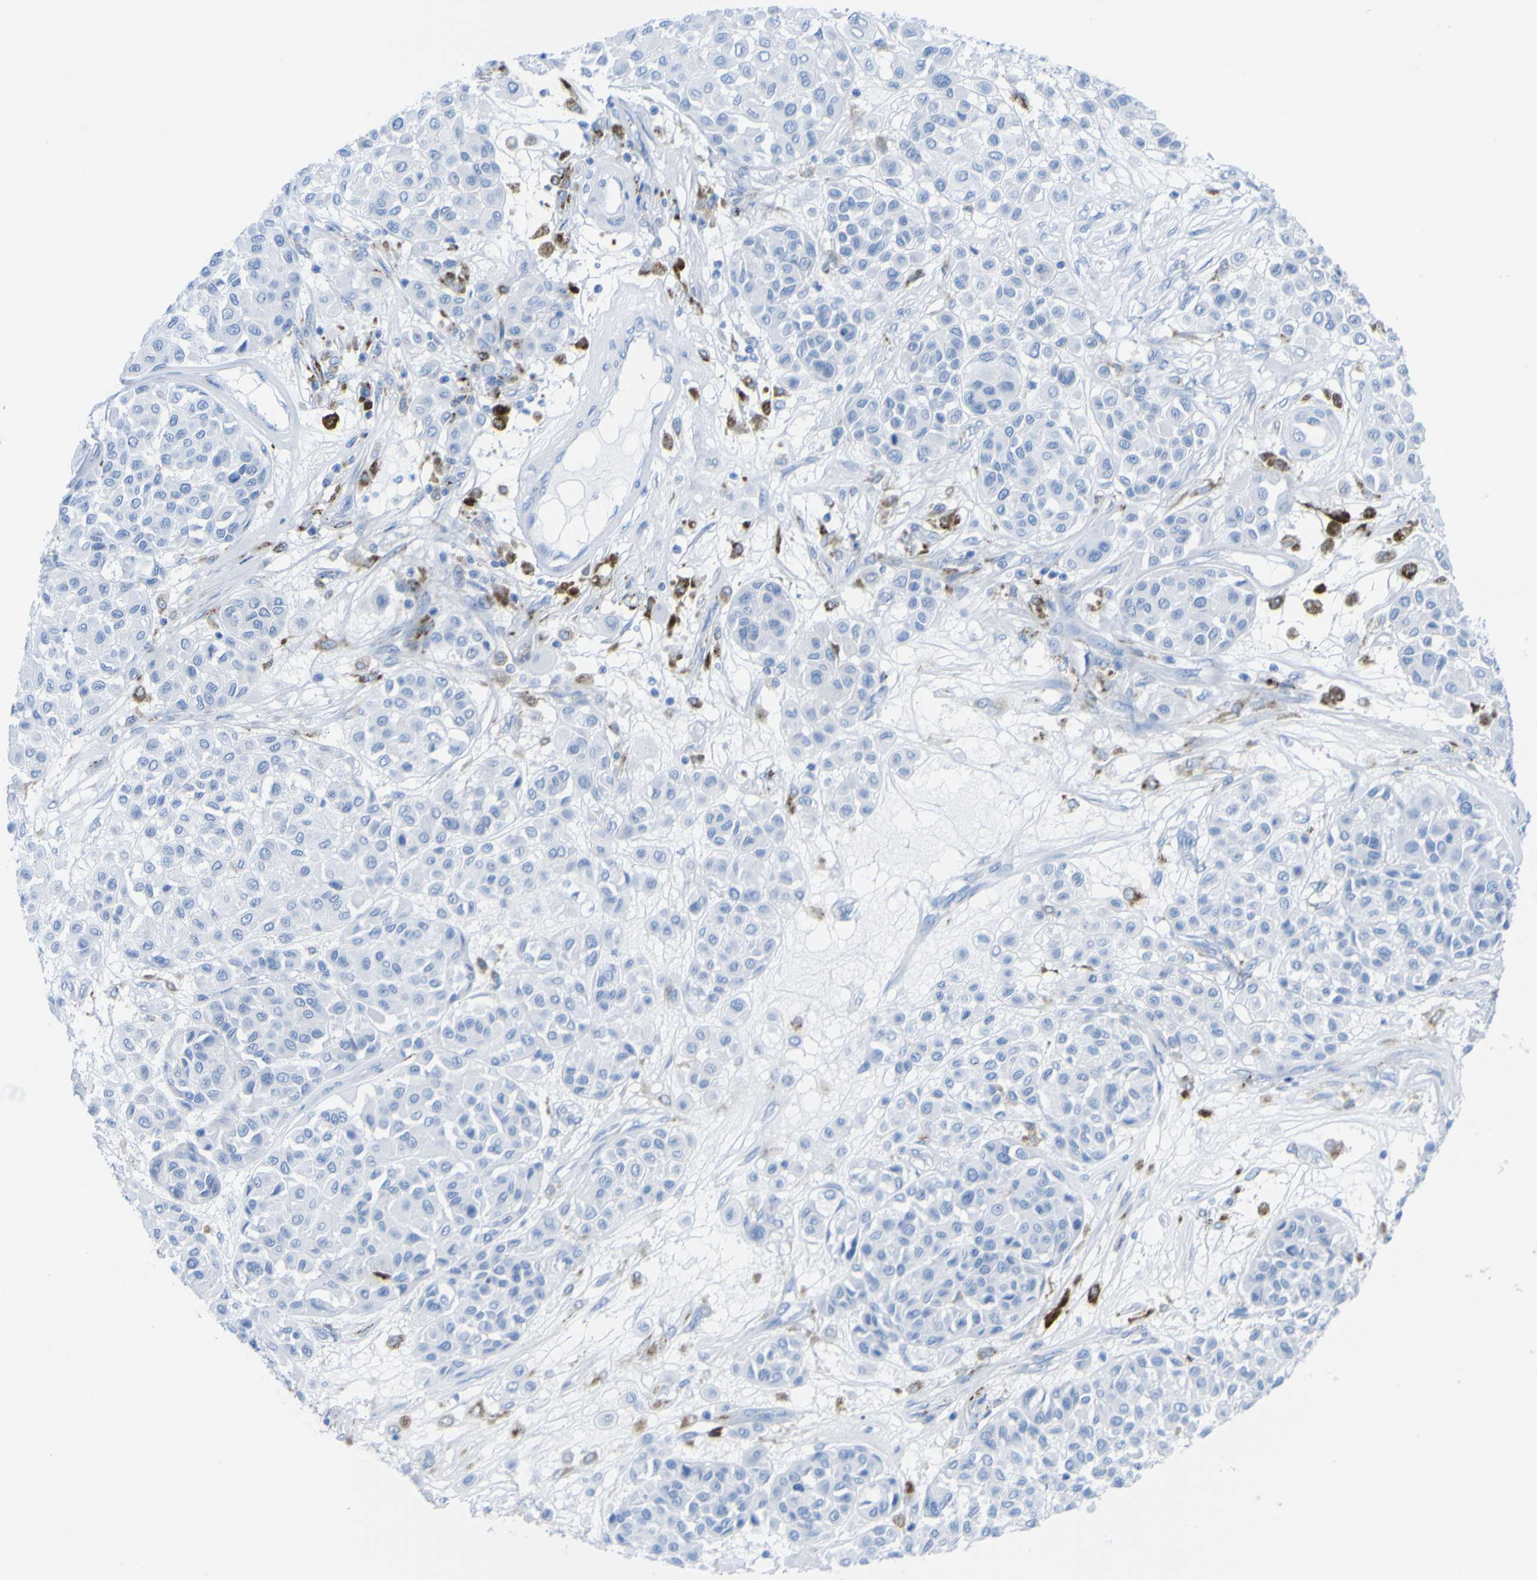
{"staining": {"intensity": "negative", "quantity": "none", "location": "none"}, "tissue": "melanoma", "cell_type": "Tumor cells", "image_type": "cancer", "snomed": [{"axis": "morphology", "description": "Malignant melanoma, Metastatic site"}, {"axis": "topography", "description": "Soft tissue"}], "caption": "There is no significant staining in tumor cells of melanoma.", "gene": "PLD3", "patient": {"sex": "male", "age": 41}}